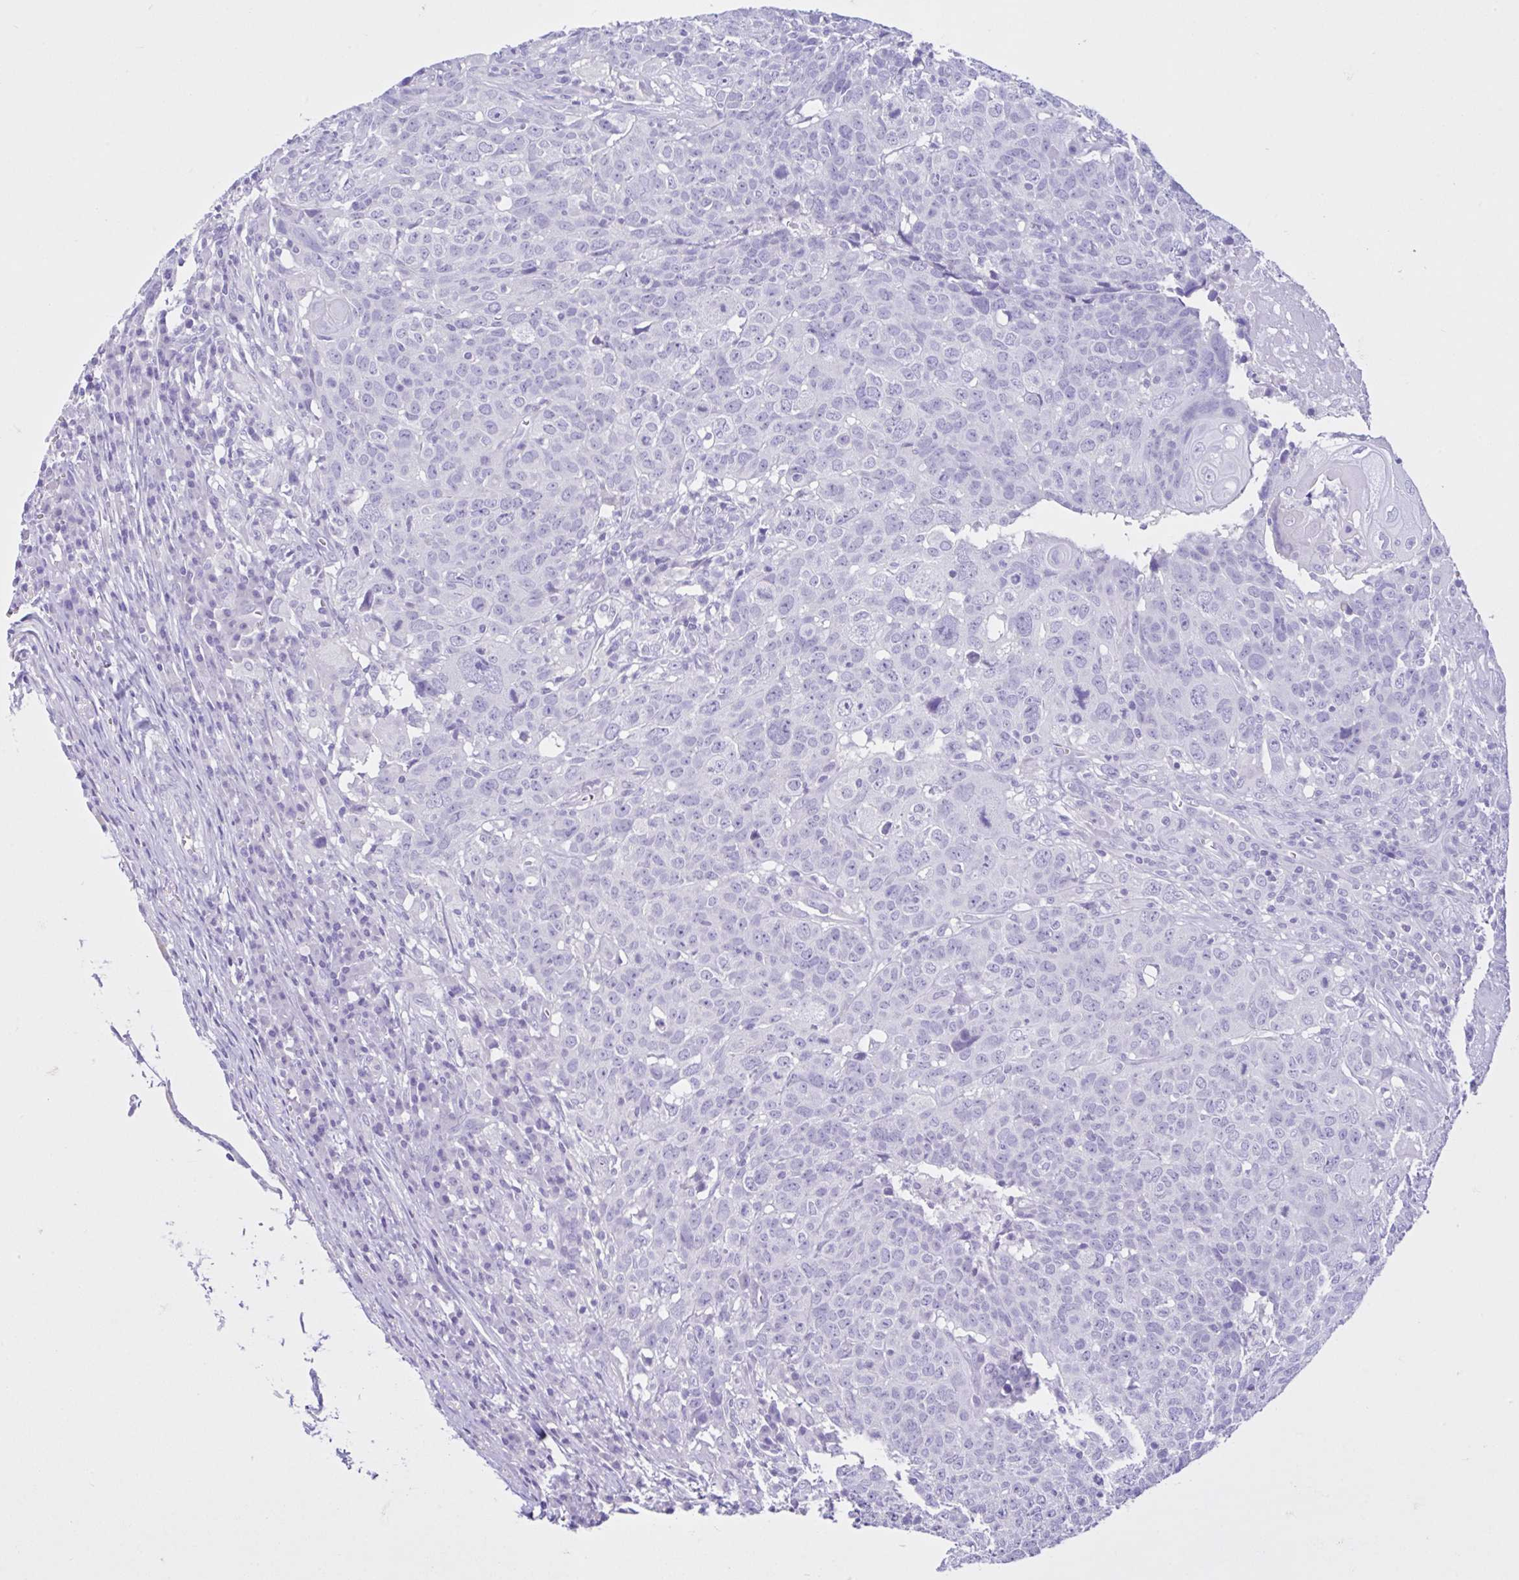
{"staining": {"intensity": "negative", "quantity": "none", "location": "none"}, "tissue": "head and neck cancer", "cell_type": "Tumor cells", "image_type": "cancer", "snomed": [{"axis": "morphology", "description": "Normal tissue, NOS"}, {"axis": "morphology", "description": "Squamous cell carcinoma, NOS"}, {"axis": "topography", "description": "Skeletal muscle"}, {"axis": "topography", "description": "Vascular tissue"}, {"axis": "topography", "description": "Peripheral nerve tissue"}, {"axis": "topography", "description": "Head-Neck"}], "caption": "Tumor cells are negative for protein expression in human head and neck cancer (squamous cell carcinoma). Brightfield microscopy of IHC stained with DAB (brown) and hematoxylin (blue), captured at high magnification.", "gene": "CYP19A1", "patient": {"sex": "male", "age": 66}}